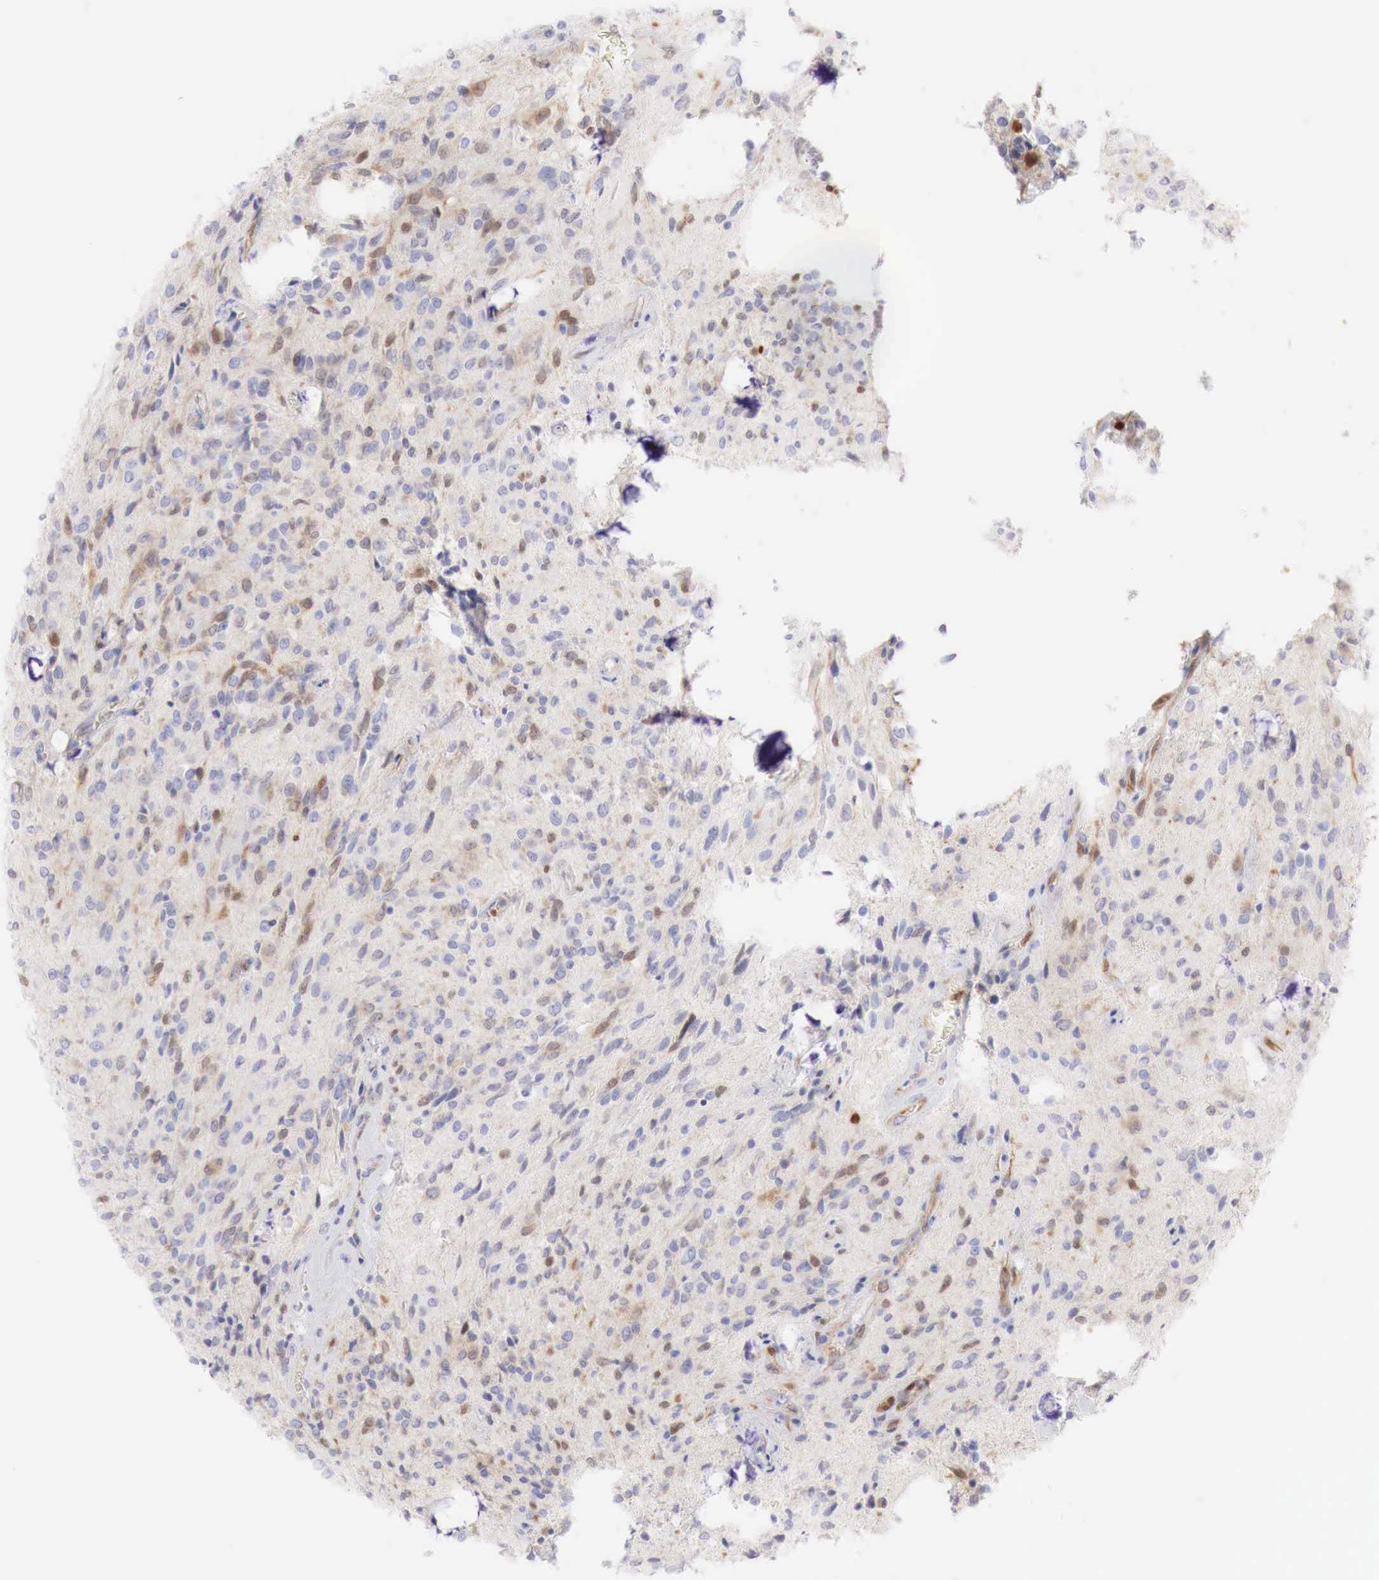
{"staining": {"intensity": "moderate", "quantity": "25%-75%", "location": "cytoplasmic/membranous"}, "tissue": "glioma", "cell_type": "Tumor cells", "image_type": "cancer", "snomed": [{"axis": "morphology", "description": "Glioma, malignant, Low grade"}, {"axis": "topography", "description": "Brain"}], "caption": "This histopathology image displays immunohistochemistry staining of human low-grade glioma (malignant), with medium moderate cytoplasmic/membranous expression in about 25%-75% of tumor cells.", "gene": "CDKN2A", "patient": {"sex": "female", "age": 15}}